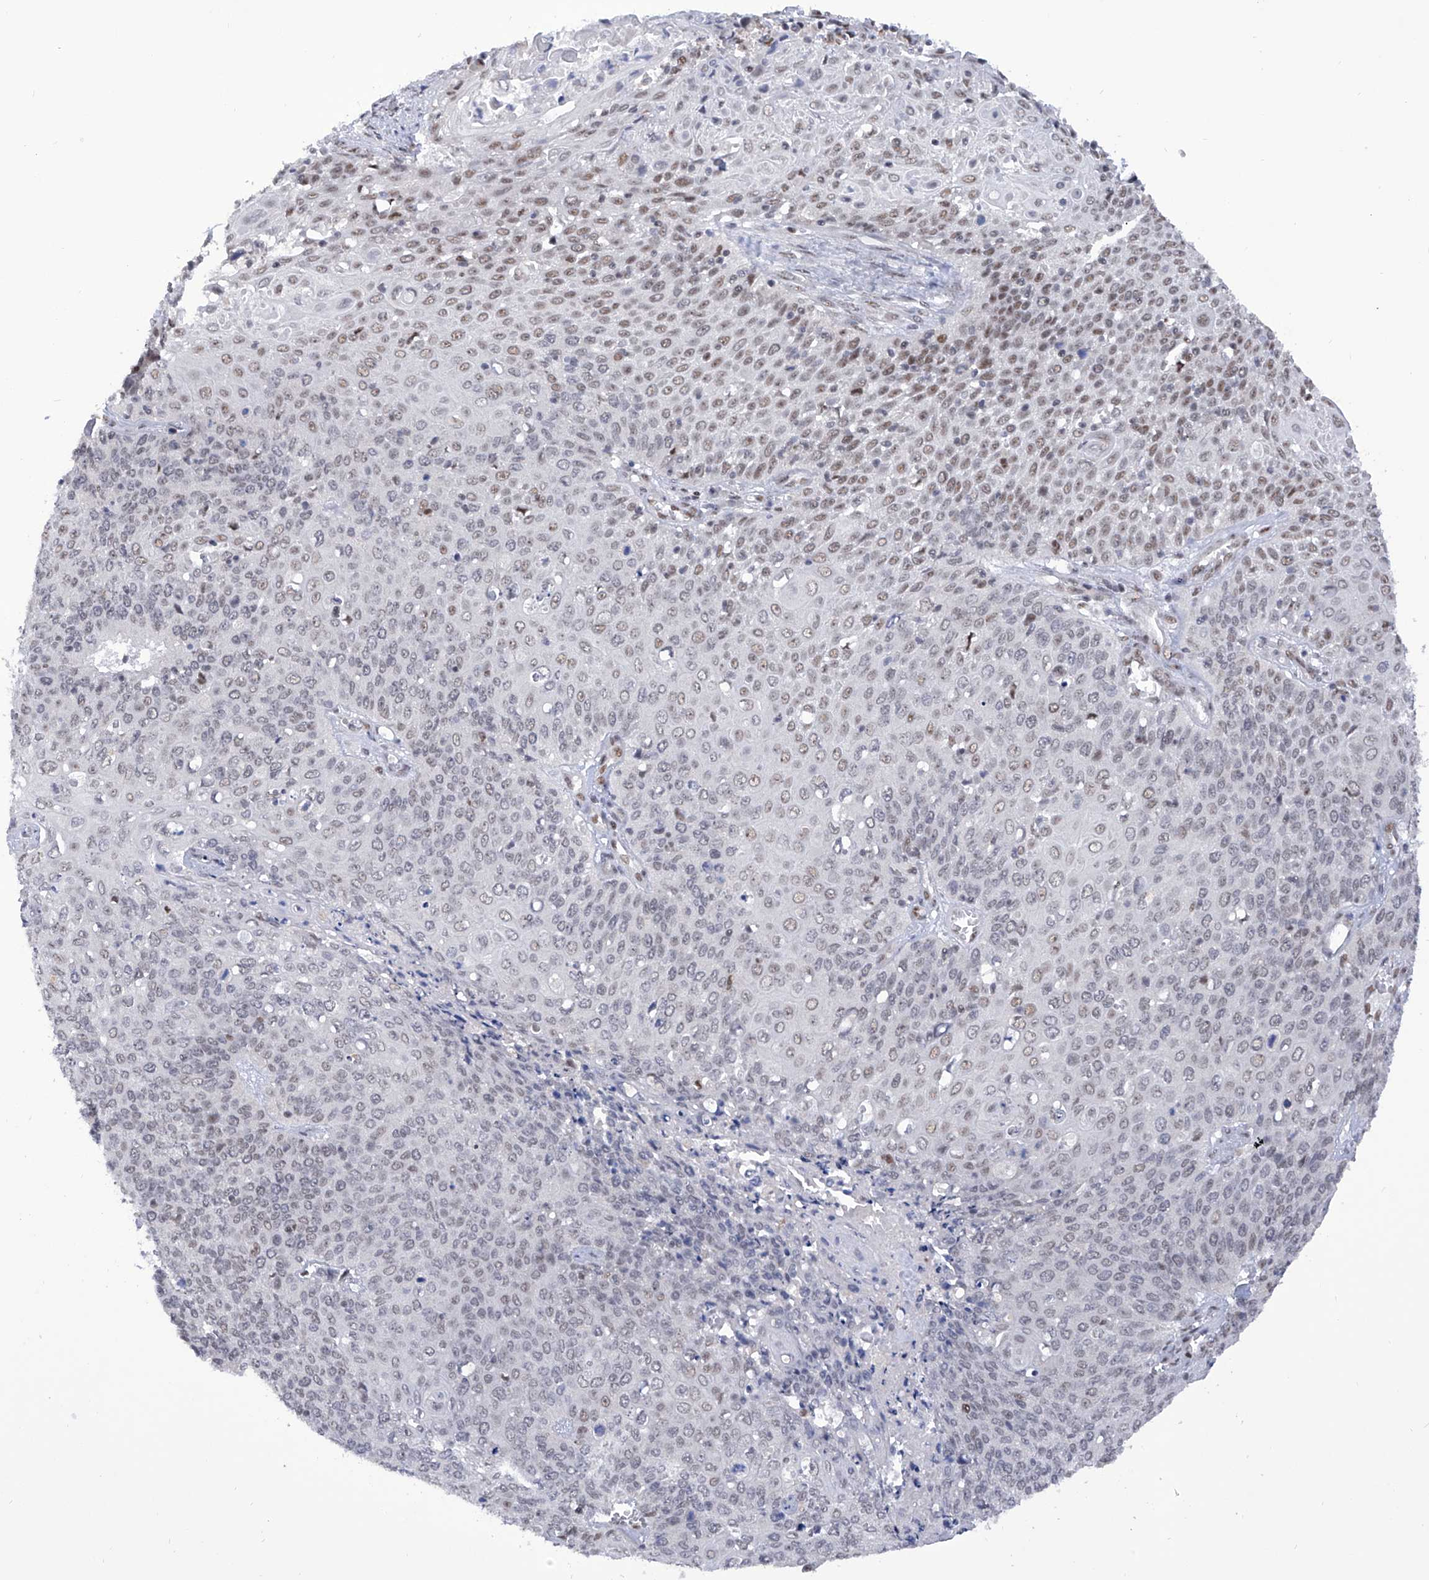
{"staining": {"intensity": "weak", "quantity": "25%-75%", "location": "nuclear"}, "tissue": "cervical cancer", "cell_type": "Tumor cells", "image_type": "cancer", "snomed": [{"axis": "morphology", "description": "Squamous cell carcinoma, NOS"}, {"axis": "topography", "description": "Cervix"}], "caption": "Protein analysis of cervical squamous cell carcinoma tissue shows weak nuclear positivity in about 25%-75% of tumor cells. Nuclei are stained in blue.", "gene": "RAD54L", "patient": {"sex": "female", "age": 39}}